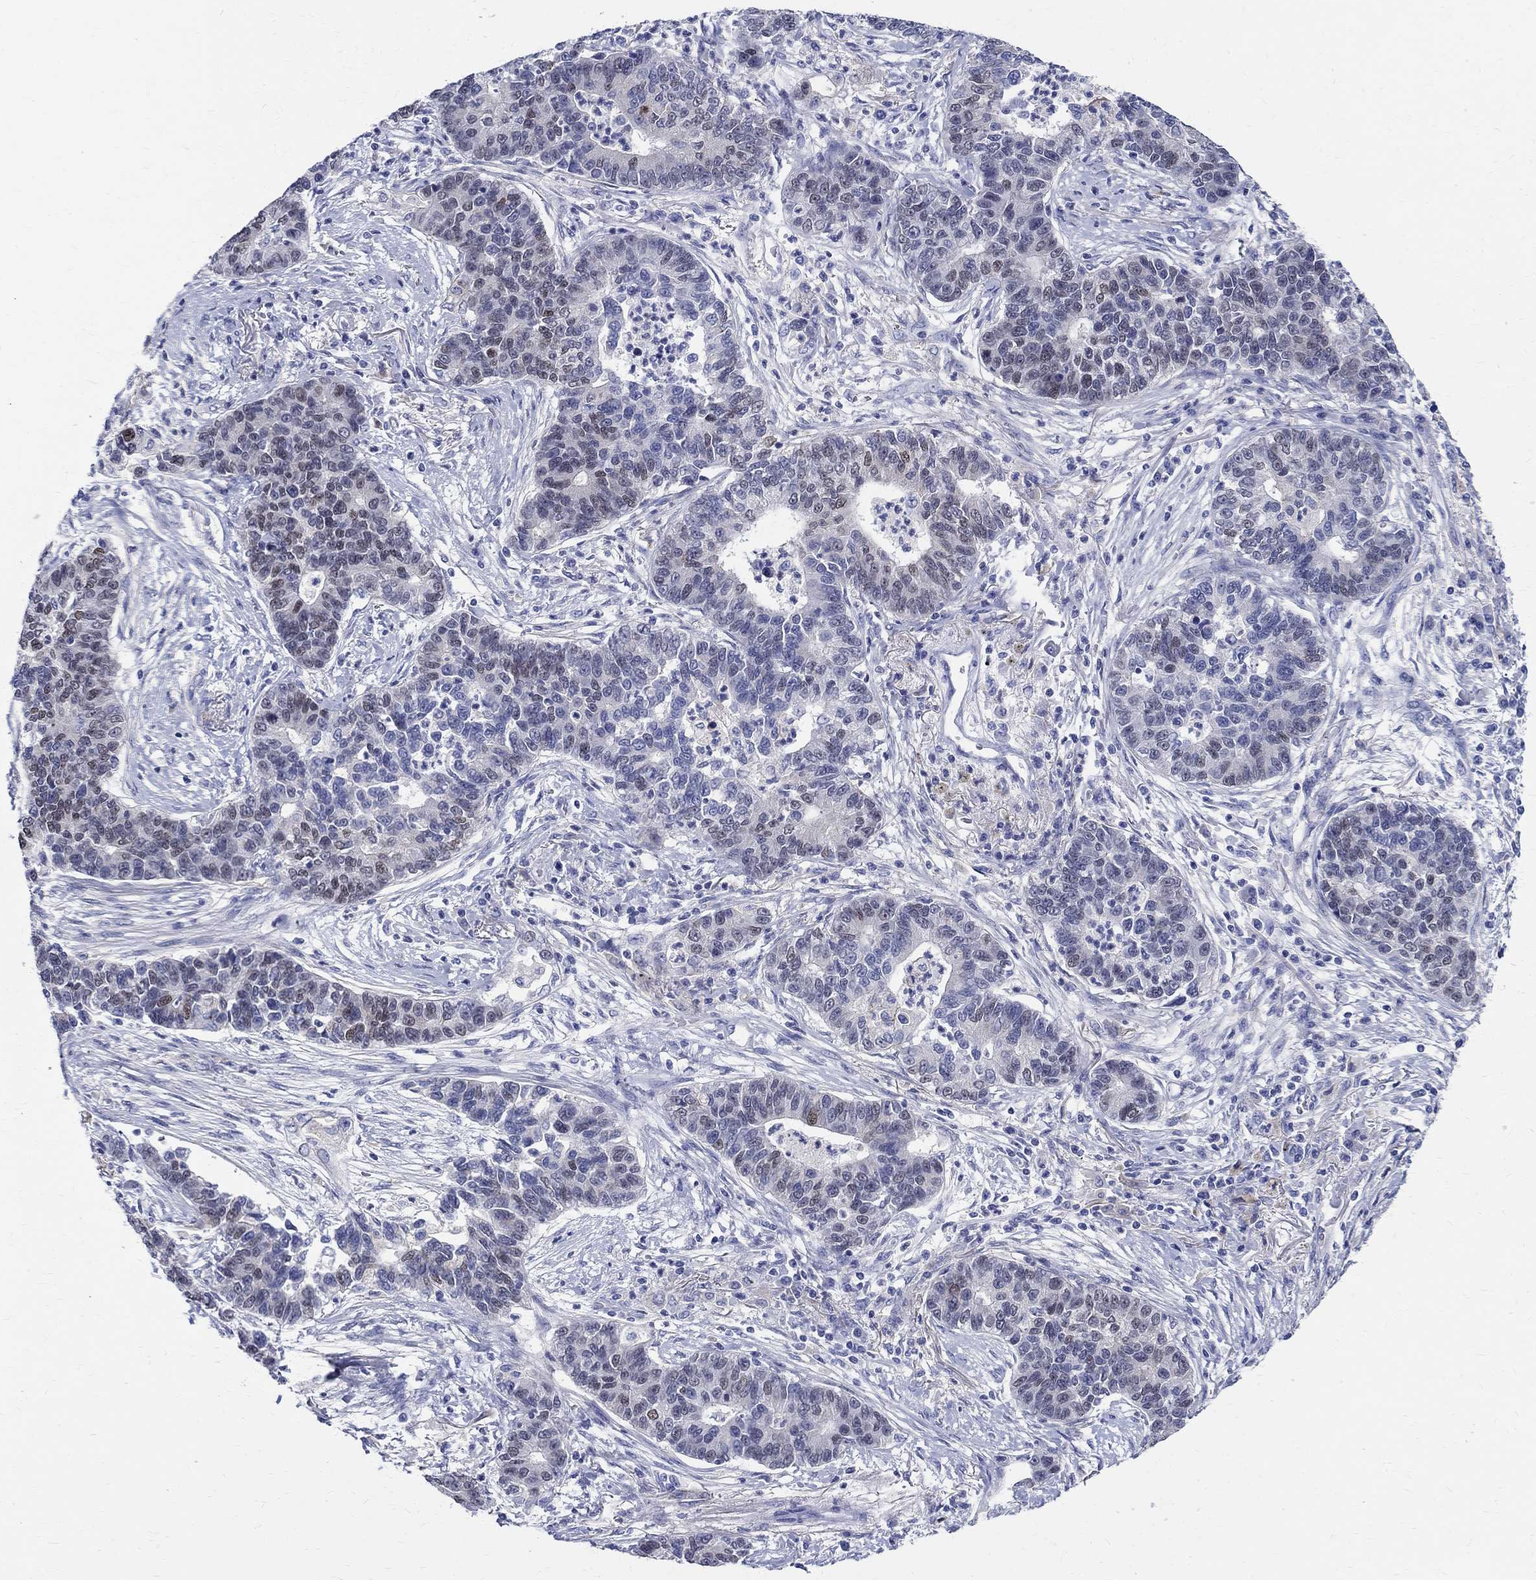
{"staining": {"intensity": "weak", "quantity": "<25%", "location": "nuclear"}, "tissue": "lung cancer", "cell_type": "Tumor cells", "image_type": "cancer", "snomed": [{"axis": "morphology", "description": "Adenocarcinoma, NOS"}, {"axis": "topography", "description": "Lung"}], "caption": "Immunohistochemistry image of neoplastic tissue: human adenocarcinoma (lung) stained with DAB (3,3'-diaminobenzidine) displays no significant protein staining in tumor cells. (DAB (3,3'-diaminobenzidine) immunohistochemistry, high magnification).", "gene": "SOX2", "patient": {"sex": "female", "age": 57}}